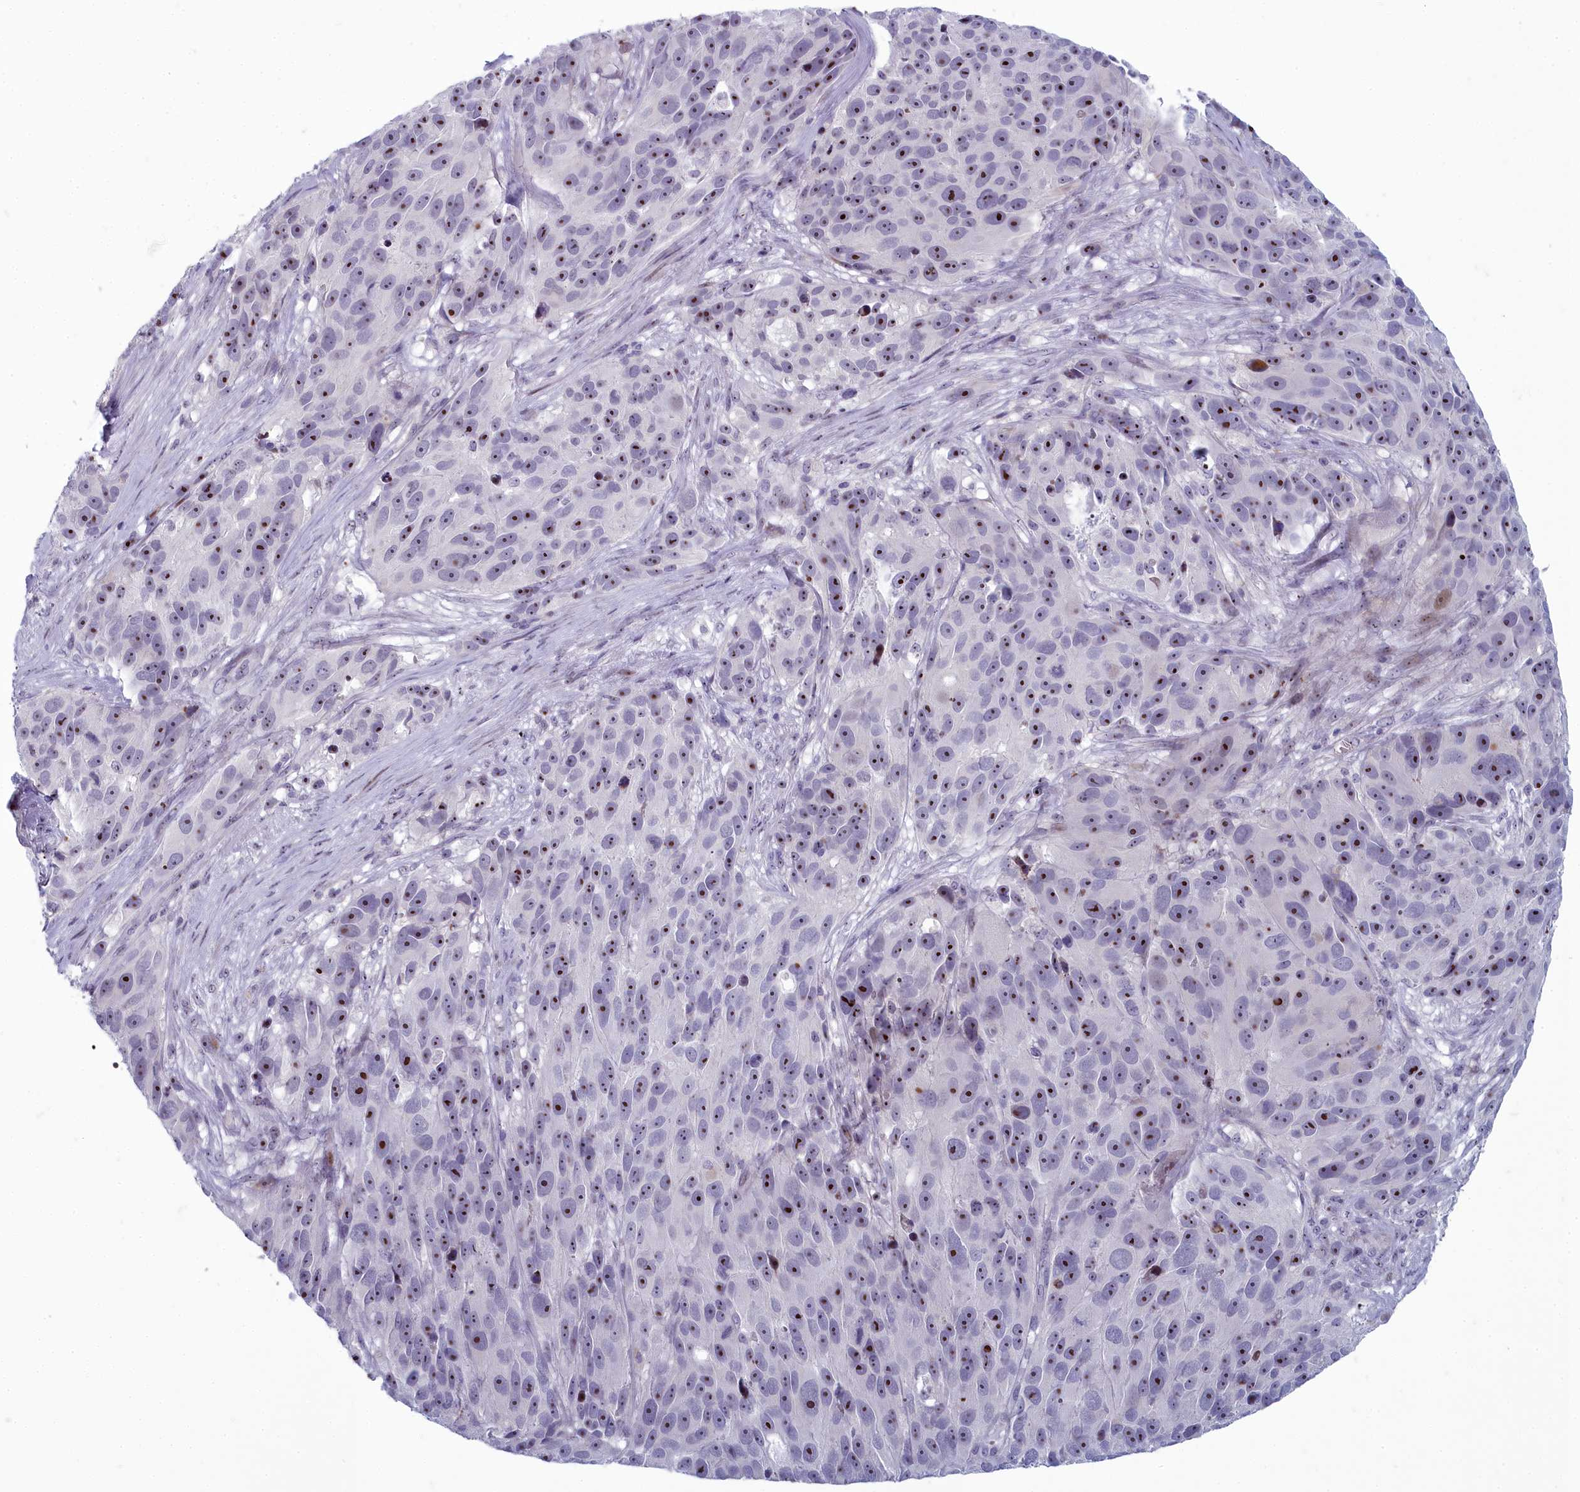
{"staining": {"intensity": "strong", "quantity": "25%-75%", "location": "nuclear"}, "tissue": "melanoma", "cell_type": "Tumor cells", "image_type": "cancer", "snomed": [{"axis": "morphology", "description": "Malignant melanoma, NOS"}, {"axis": "topography", "description": "Skin"}], "caption": "DAB immunohistochemical staining of malignant melanoma reveals strong nuclear protein expression in approximately 25%-75% of tumor cells.", "gene": "INSYN2A", "patient": {"sex": "male", "age": 84}}